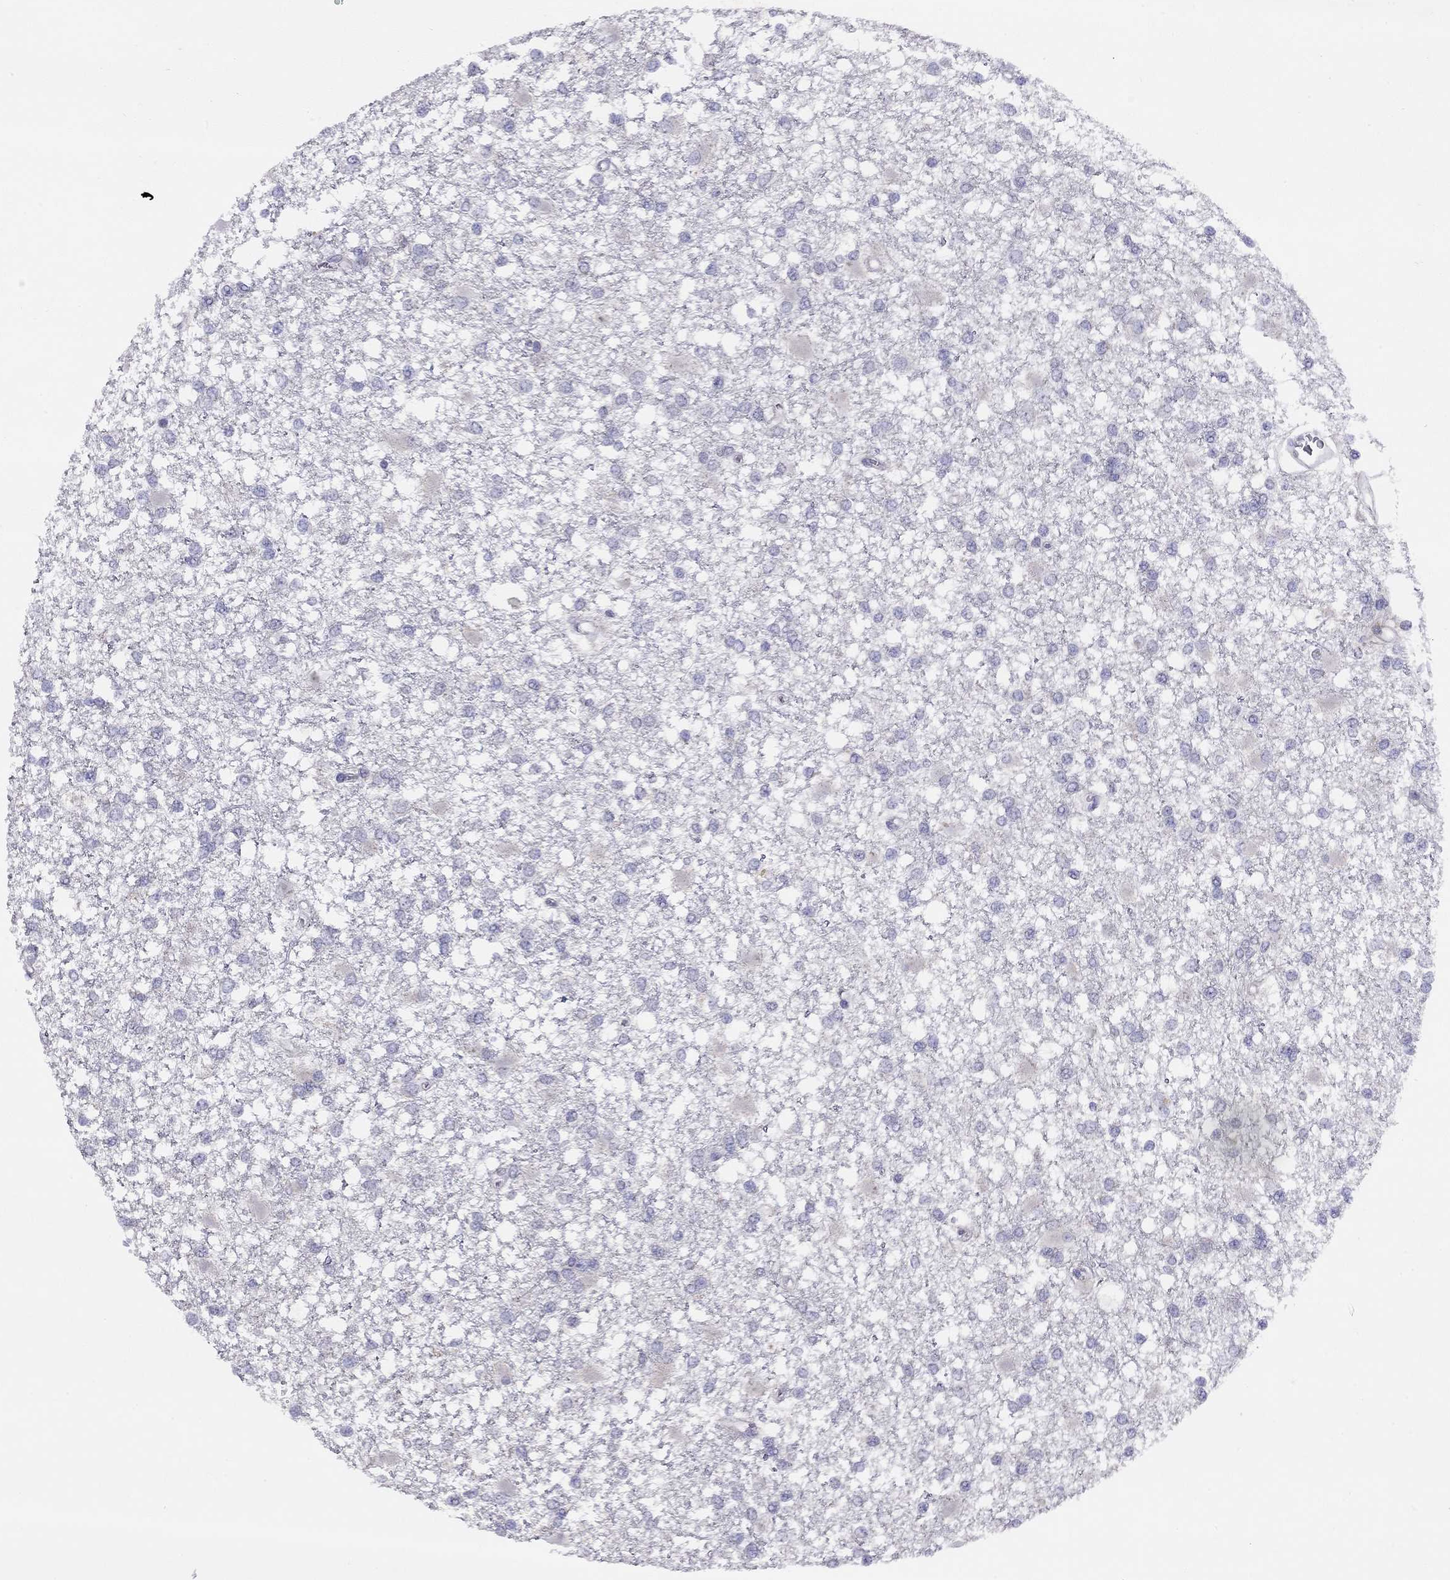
{"staining": {"intensity": "negative", "quantity": "none", "location": "none"}, "tissue": "glioma", "cell_type": "Tumor cells", "image_type": "cancer", "snomed": [{"axis": "morphology", "description": "Glioma, malignant, High grade"}, {"axis": "topography", "description": "Cerebral cortex"}], "caption": "A micrograph of malignant glioma (high-grade) stained for a protein displays no brown staining in tumor cells.", "gene": "CITED1", "patient": {"sex": "male", "age": 79}}